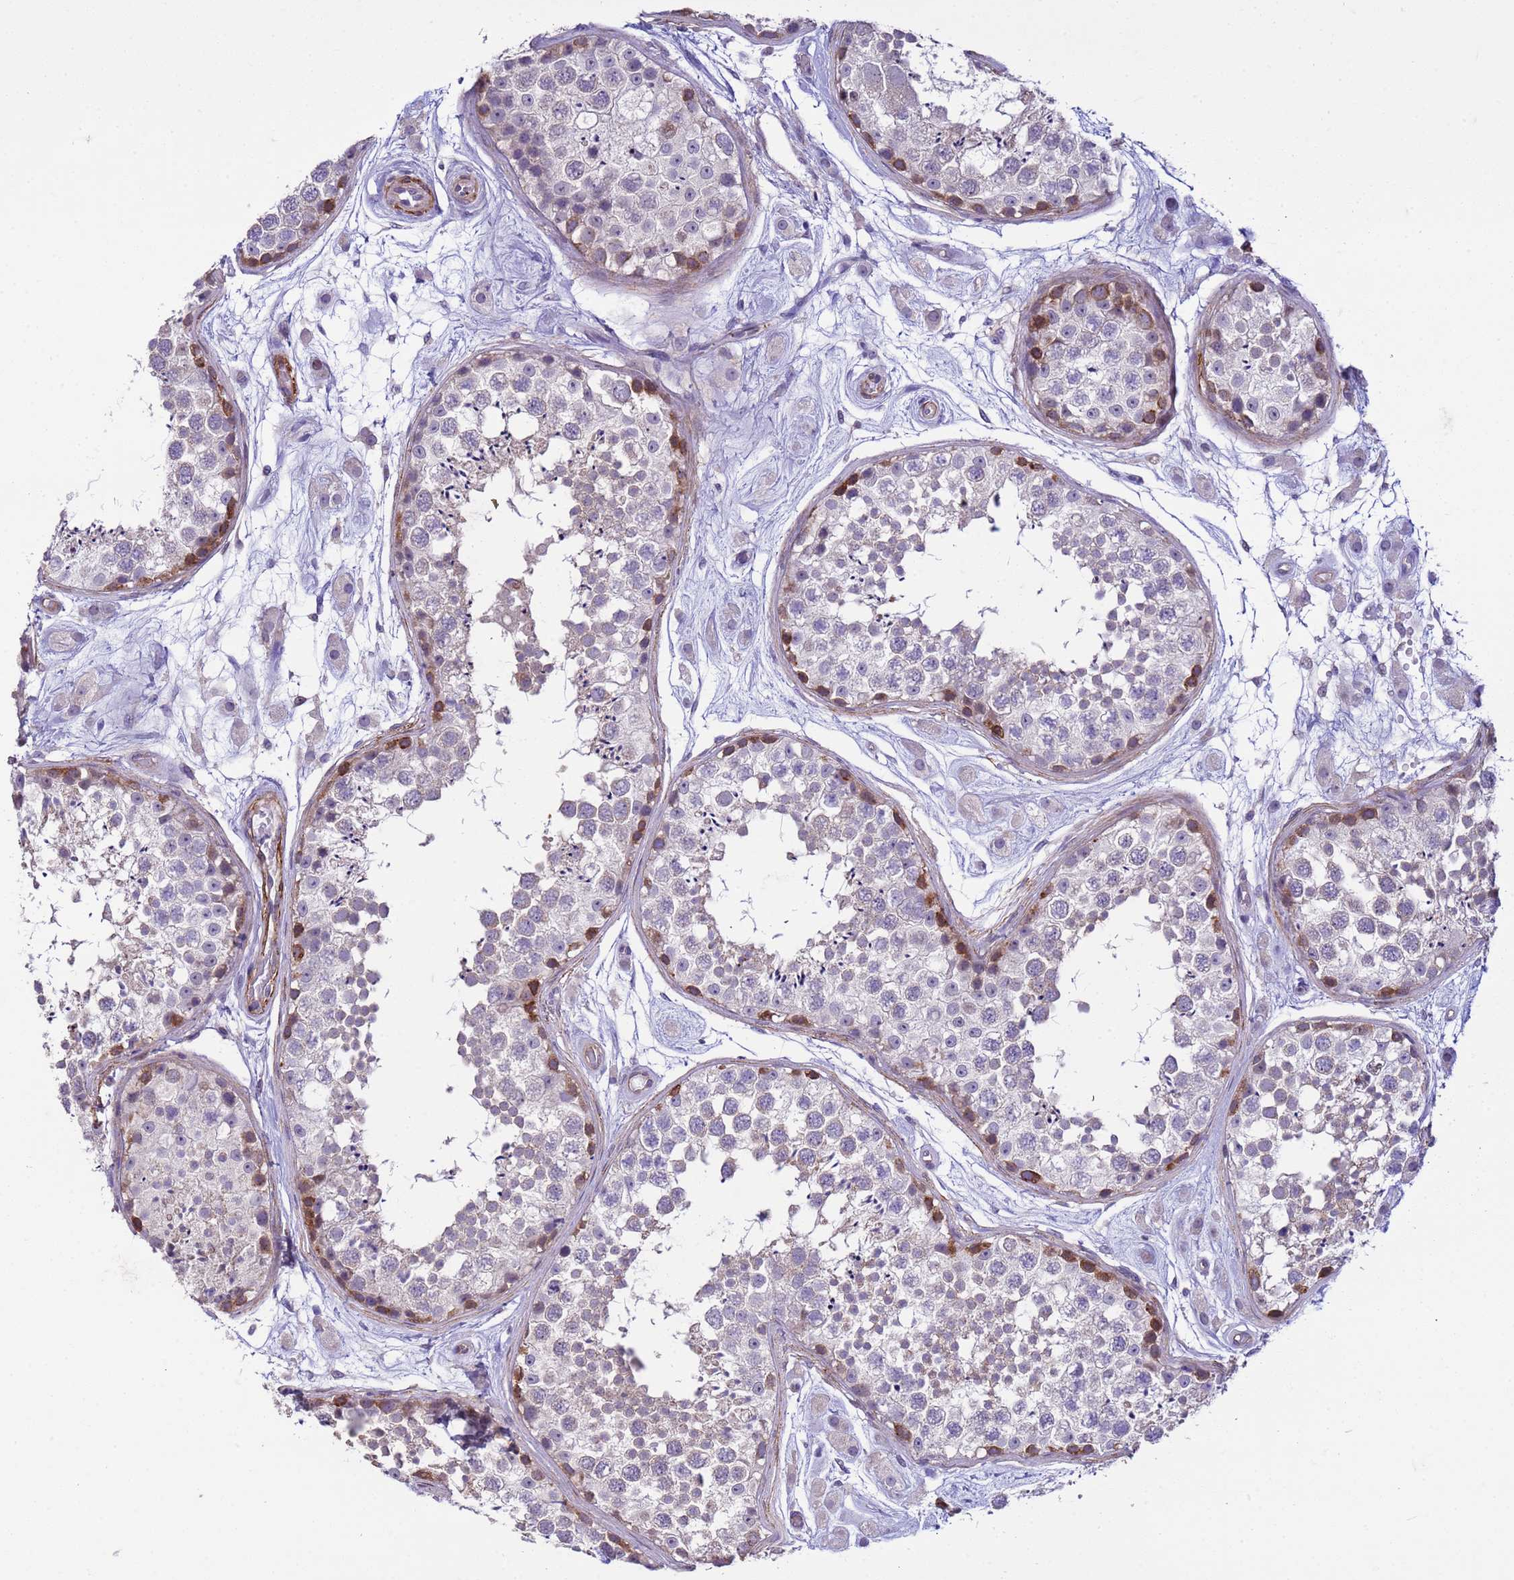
{"staining": {"intensity": "strong", "quantity": "<25%", "location": "cytoplasmic/membranous"}, "tissue": "testis", "cell_type": "Cells in seminiferous ducts", "image_type": "normal", "snomed": [{"axis": "morphology", "description": "Normal tissue, NOS"}, {"axis": "topography", "description": "Testis"}], "caption": "Testis stained with DAB (3,3'-diaminobenzidine) IHC reveals medium levels of strong cytoplasmic/membranous positivity in about <25% of cells in seminiferous ducts.", "gene": "GEN1", "patient": {"sex": "male", "age": 25}}